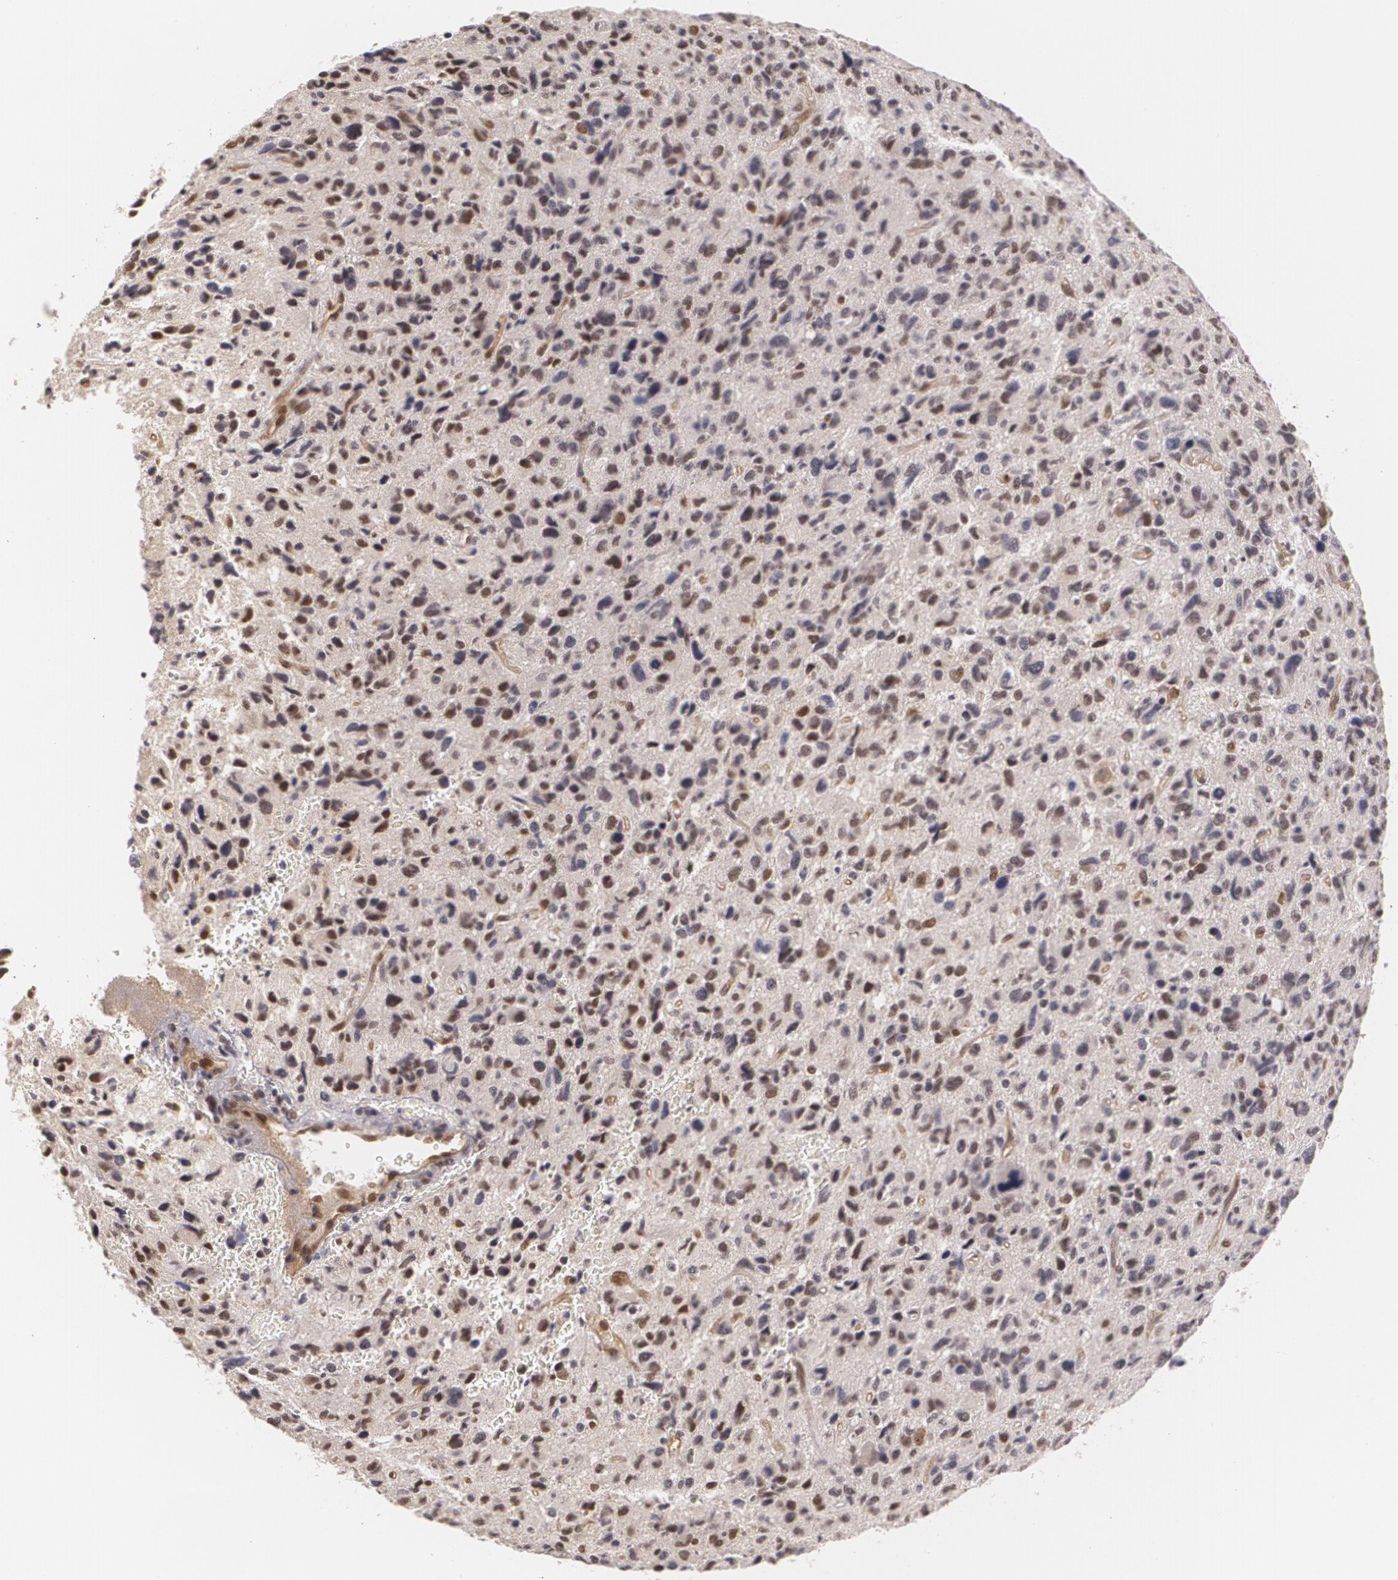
{"staining": {"intensity": "moderate", "quantity": "<25%", "location": "nuclear"}, "tissue": "glioma", "cell_type": "Tumor cells", "image_type": "cancer", "snomed": [{"axis": "morphology", "description": "Glioma, malignant, High grade"}, {"axis": "topography", "description": "Brain"}], "caption": "Brown immunohistochemical staining in glioma displays moderate nuclear positivity in approximately <25% of tumor cells.", "gene": "ZBTB16", "patient": {"sex": "female", "age": 60}}